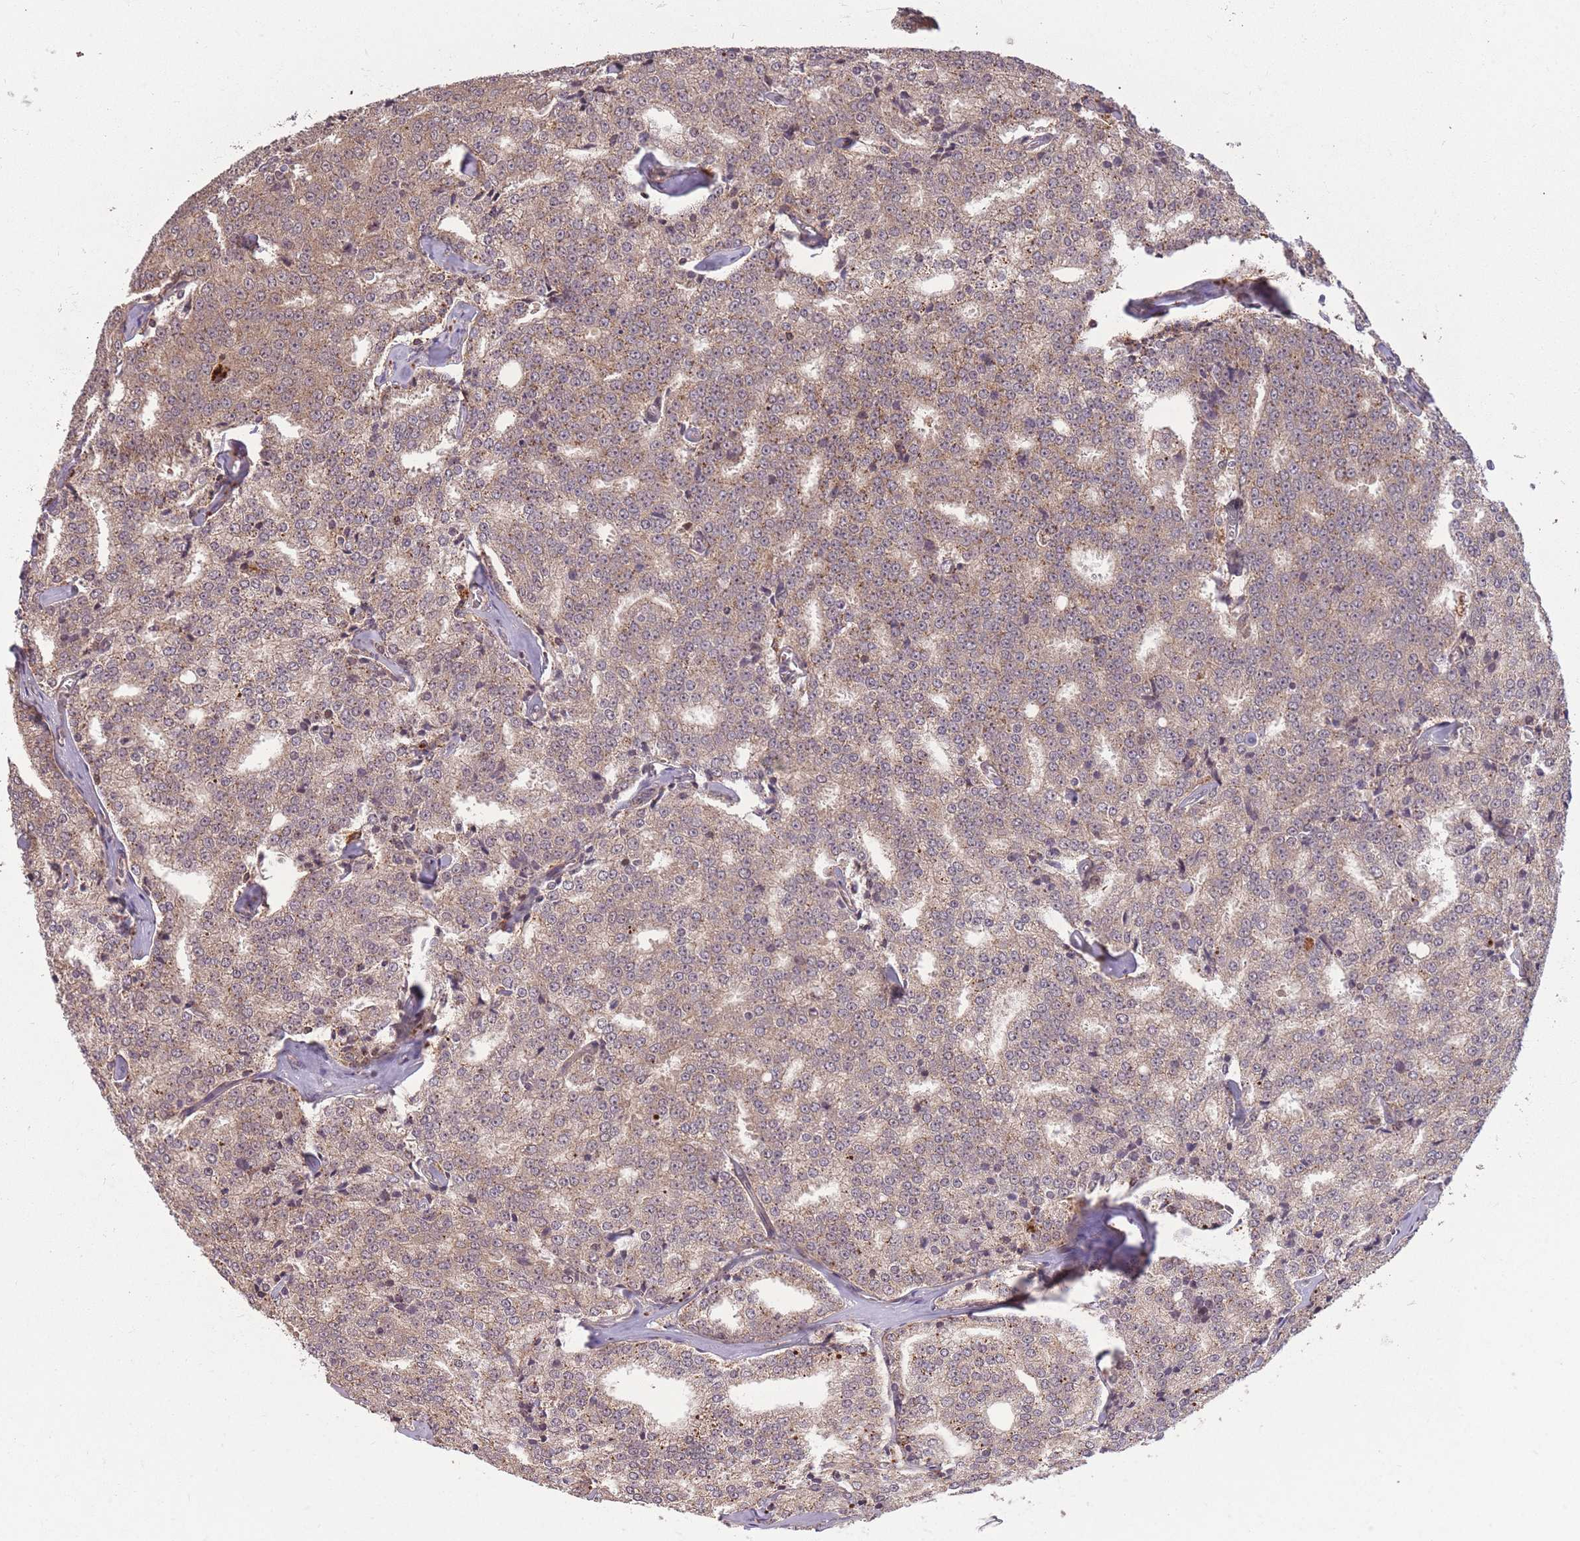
{"staining": {"intensity": "moderate", "quantity": ">75%", "location": "cytoplasmic/membranous"}, "tissue": "prostate cancer", "cell_type": "Tumor cells", "image_type": "cancer", "snomed": [{"axis": "morphology", "description": "Adenocarcinoma, Low grade"}, {"axis": "topography", "description": "Prostate"}], "caption": "Protein expression analysis of prostate low-grade adenocarcinoma shows moderate cytoplasmic/membranous expression in about >75% of tumor cells.", "gene": "POLR3F", "patient": {"sex": "male", "age": 60}}